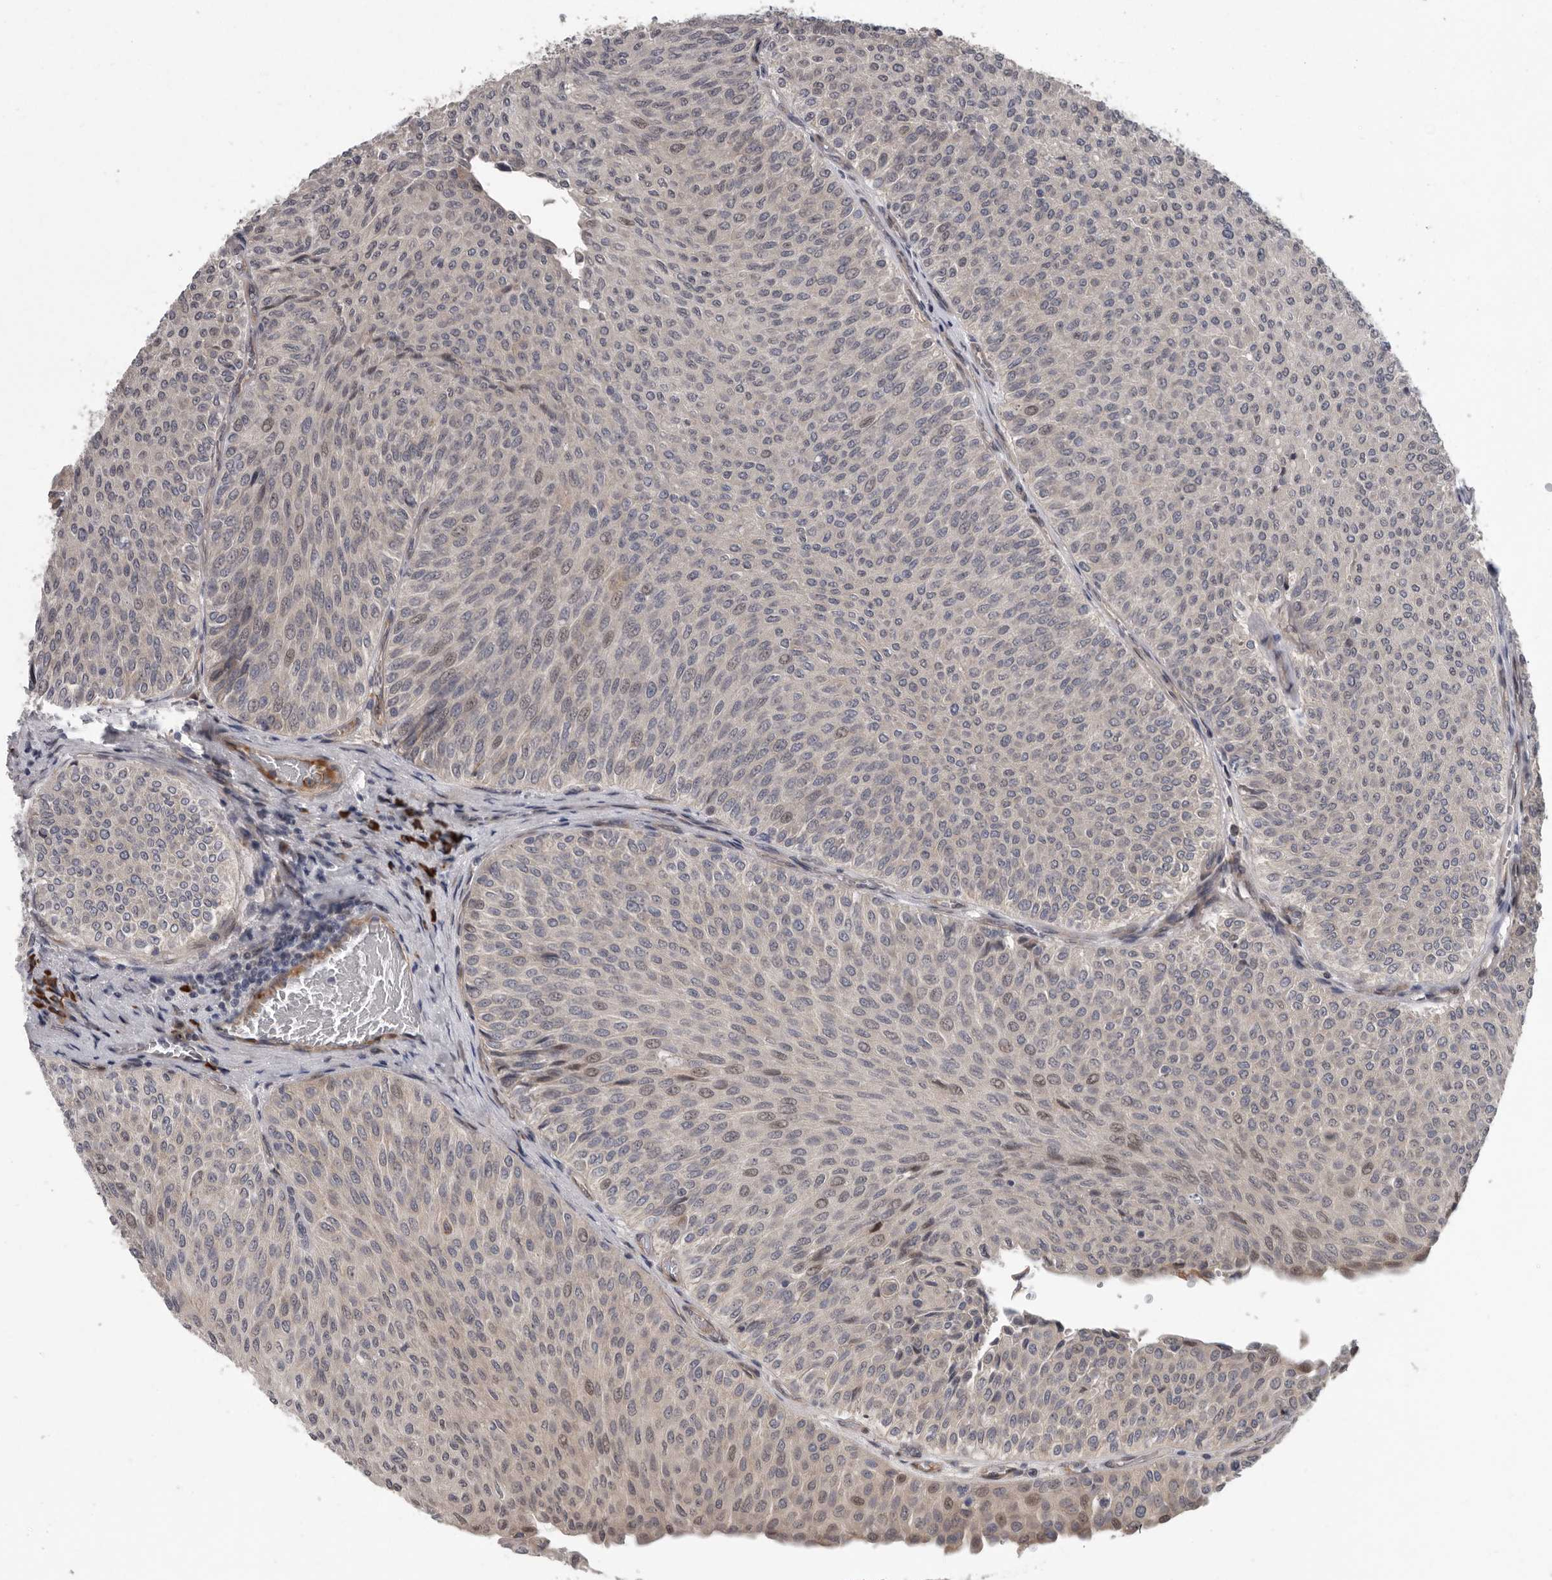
{"staining": {"intensity": "weak", "quantity": "<25%", "location": "cytoplasmic/membranous,nuclear"}, "tissue": "urothelial cancer", "cell_type": "Tumor cells", "image_type": "cancer", "snomed": [{"axis": "morphology", "description": "Urothelial carcinoma, Low grade"}, {"axis": "topography", "description": "Urinary bladder"}], "caption": "A high-resolution photomicrograph shows immunohistochemistry (IHC) staining of urothelial cancer, which shows no significant expression in tumor cells.", "gene": "ATXN3L", "patient": {"sex": "male", "age": 78}}